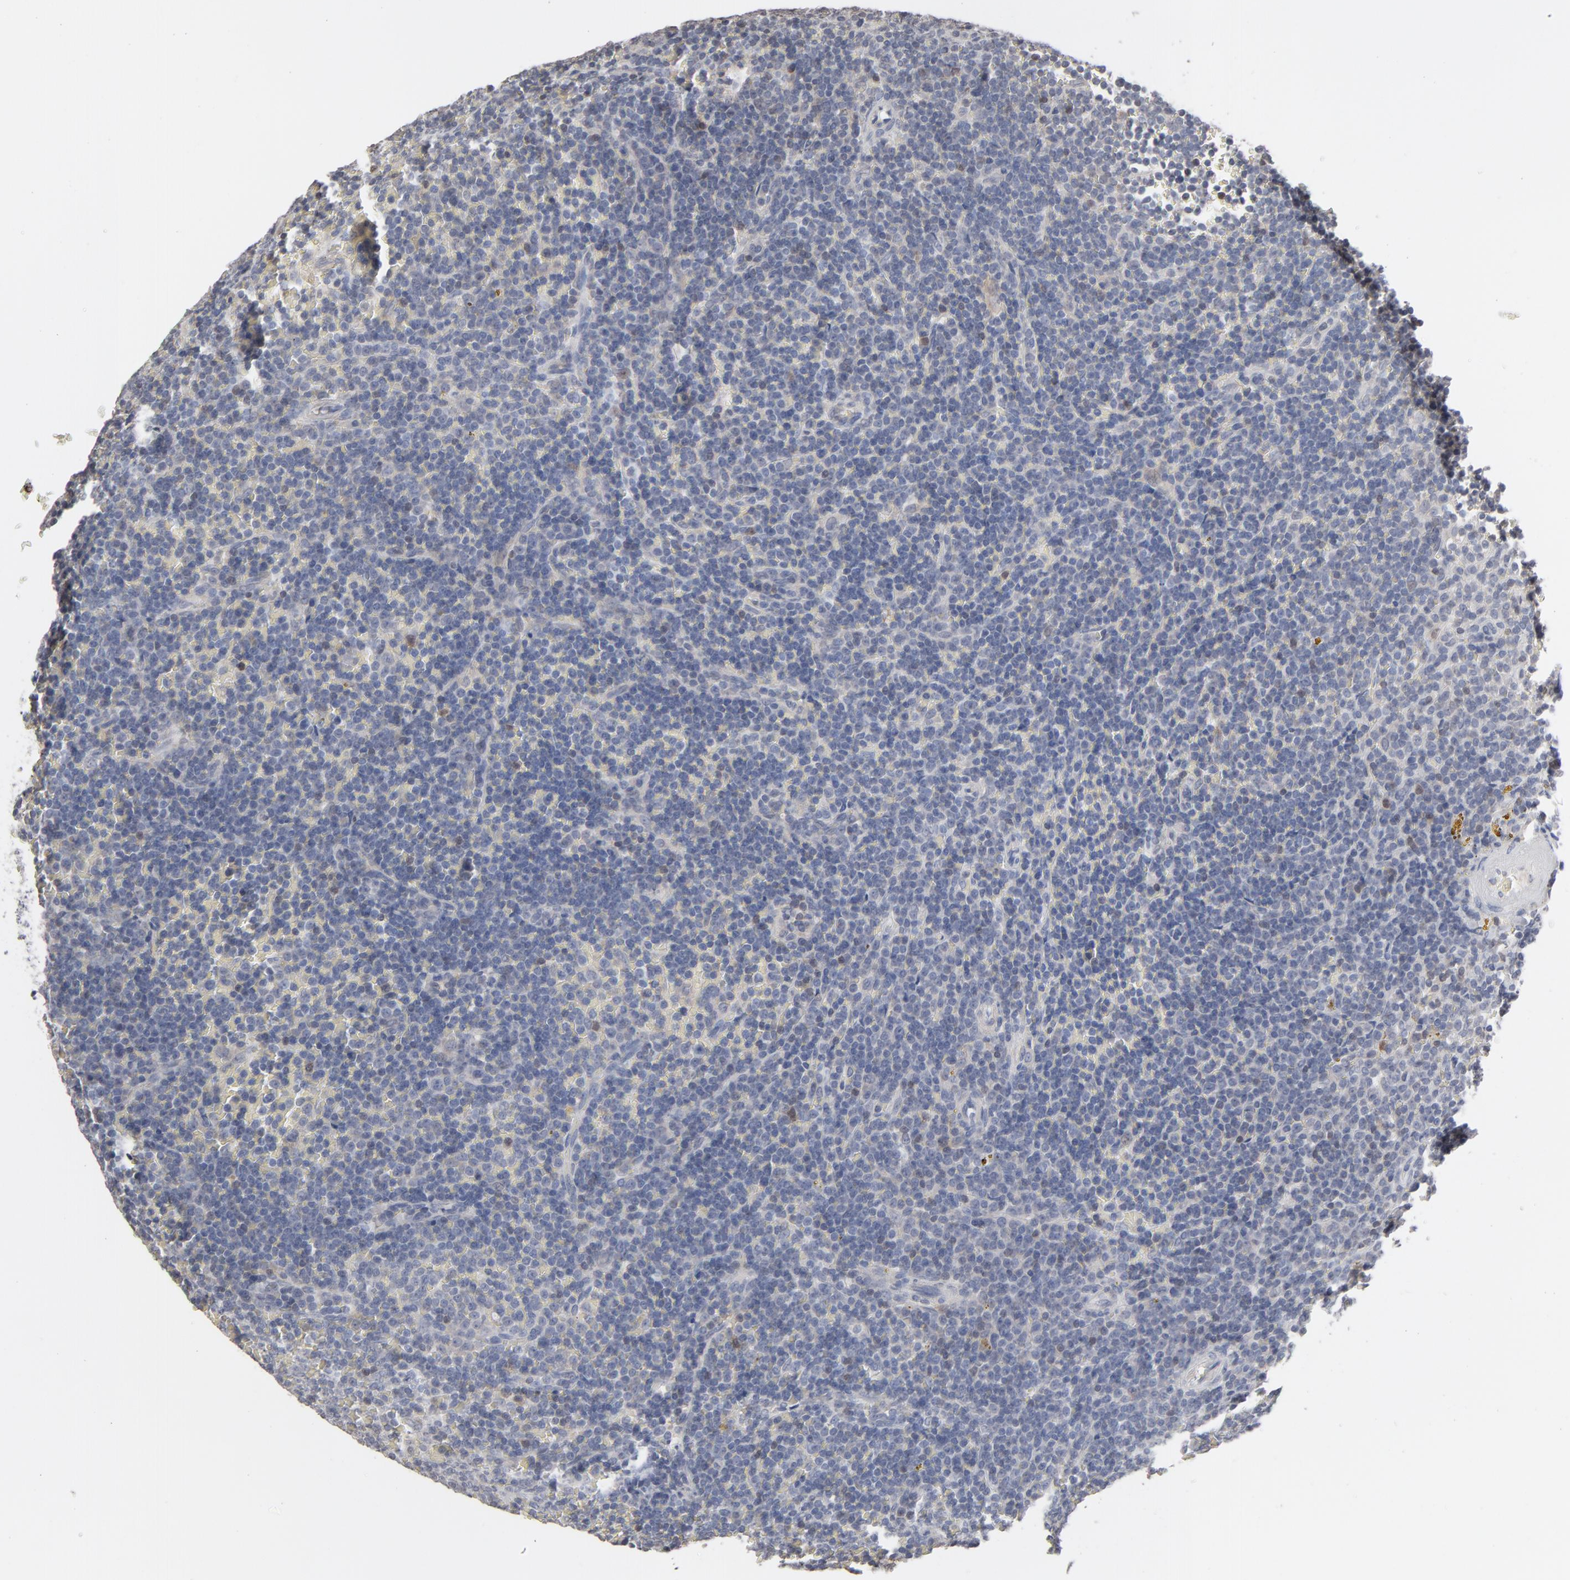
{"staining": {"intensity": "negative", "quantity": "none", "location": "none"}, "tissue": "lymphoma", "cell_type": "Tumor cells", "image_type": "cancer", "snomed": [{"axis": "morphology", "description": "Malignant lymphoma, non-Hodgkin's type, Low grade"}, {"axis": "topography", "description": "Spleen"}], "caption": "Micrograph shows no significant protein expression in tumor cells of malignant lymphoma, non-Hodgkin's type (low-grade).", "gene": "STAT4", "patient": {"sex": "male", "age": 80}}